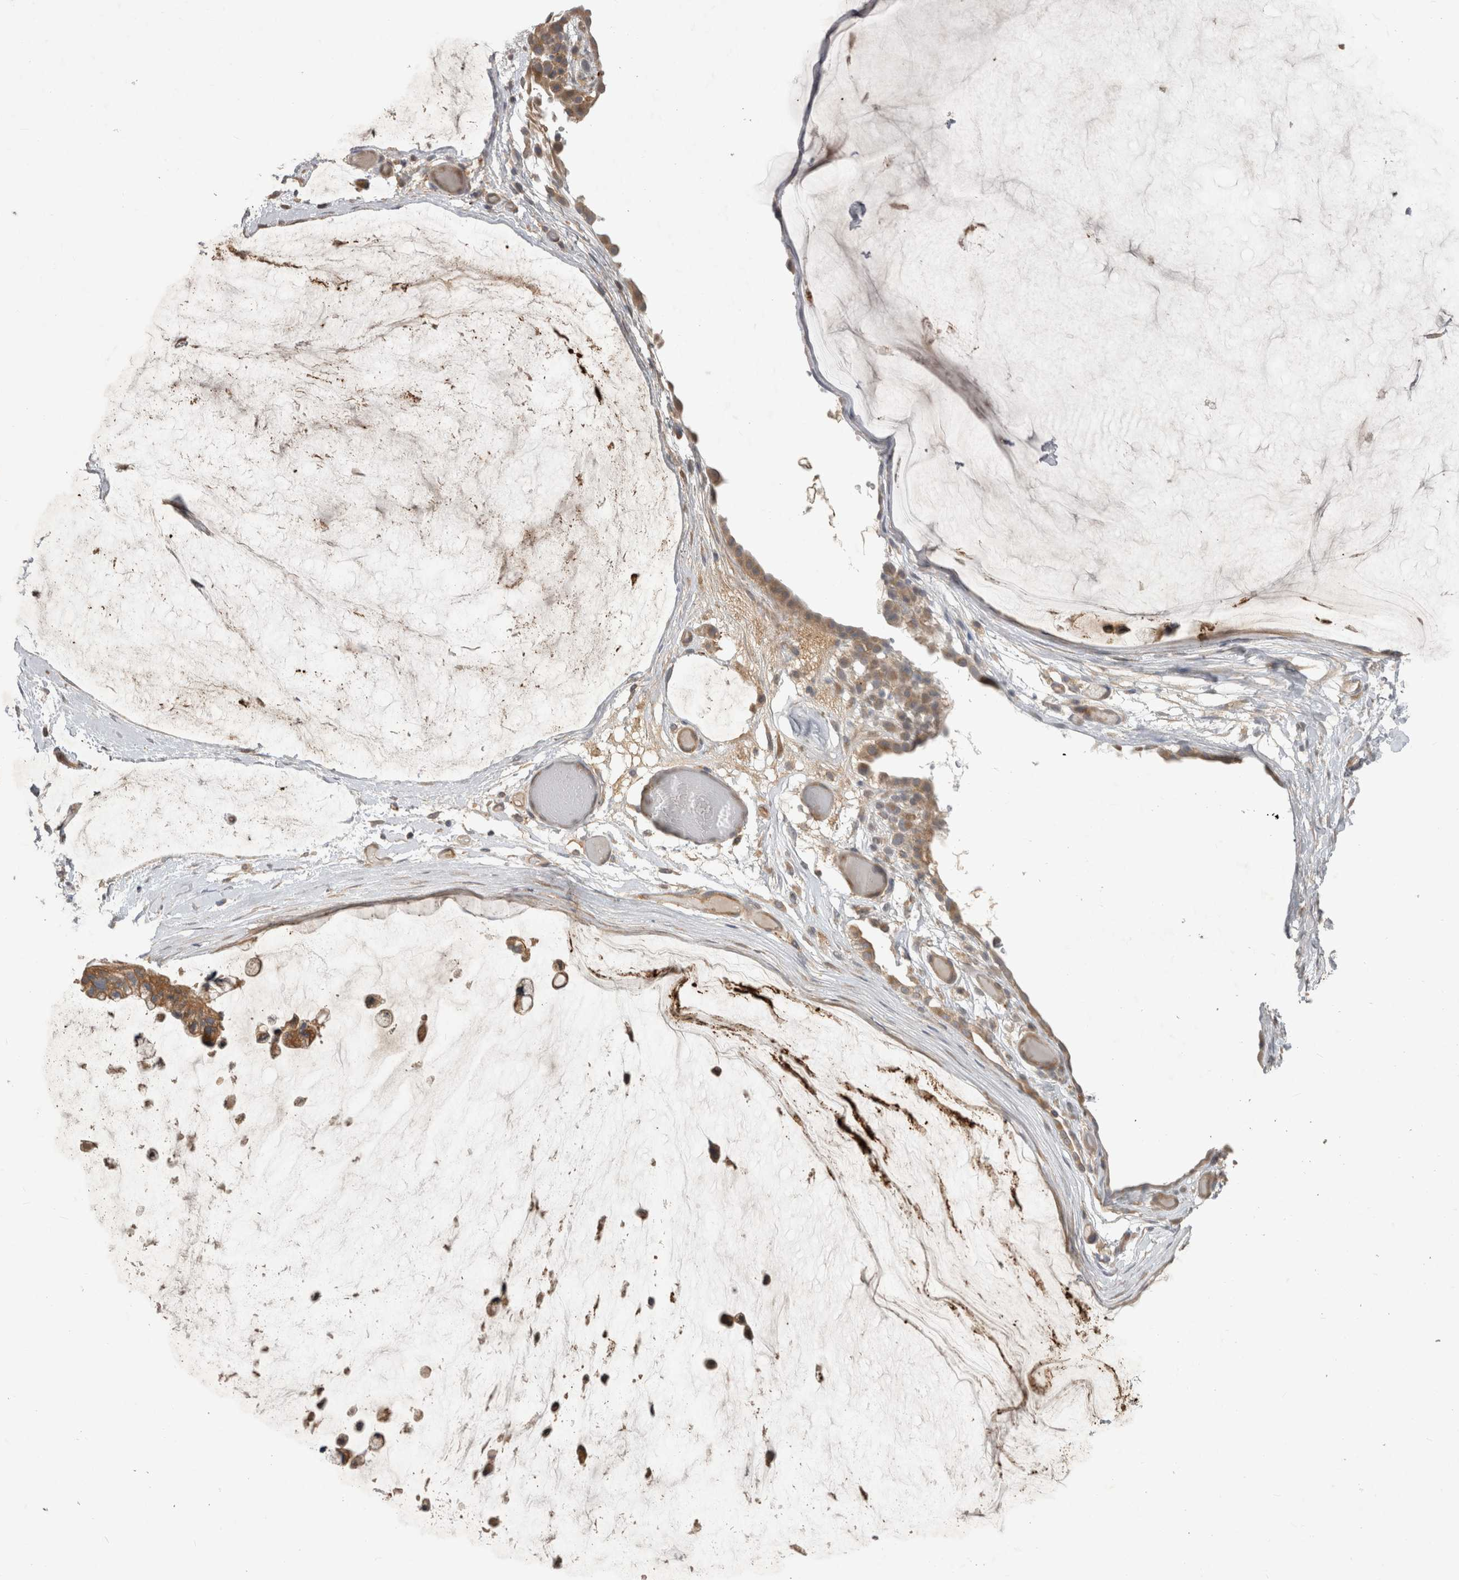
{"staining": {"intensity": "moderate", "quantity": ">75%", "location": "cytoplasmic/membranous"}, "tissue": "ovarian cancer", "cell_type": "Tumor cells", "image_type": "cancer", "snomed": [{"axis": "morphology", "description": "Cystadenocarcinoma, mucinous, NOS"}, {"axis": "topography", "description": "Ovary"}], "caption": "Brown immunohistochemical staining in mucinous cystadenocarcinoma (ovarian) demonstrates moderate cytoplasmic/membranous staining in approximately >75% of tumor cells. (Stains: DAB in brown, nuclei in blue, Microscopy: brightfield microscopy at high magnification).", "gene": "PPP1R42", "patient": {"sex": "female", "age": 39}}